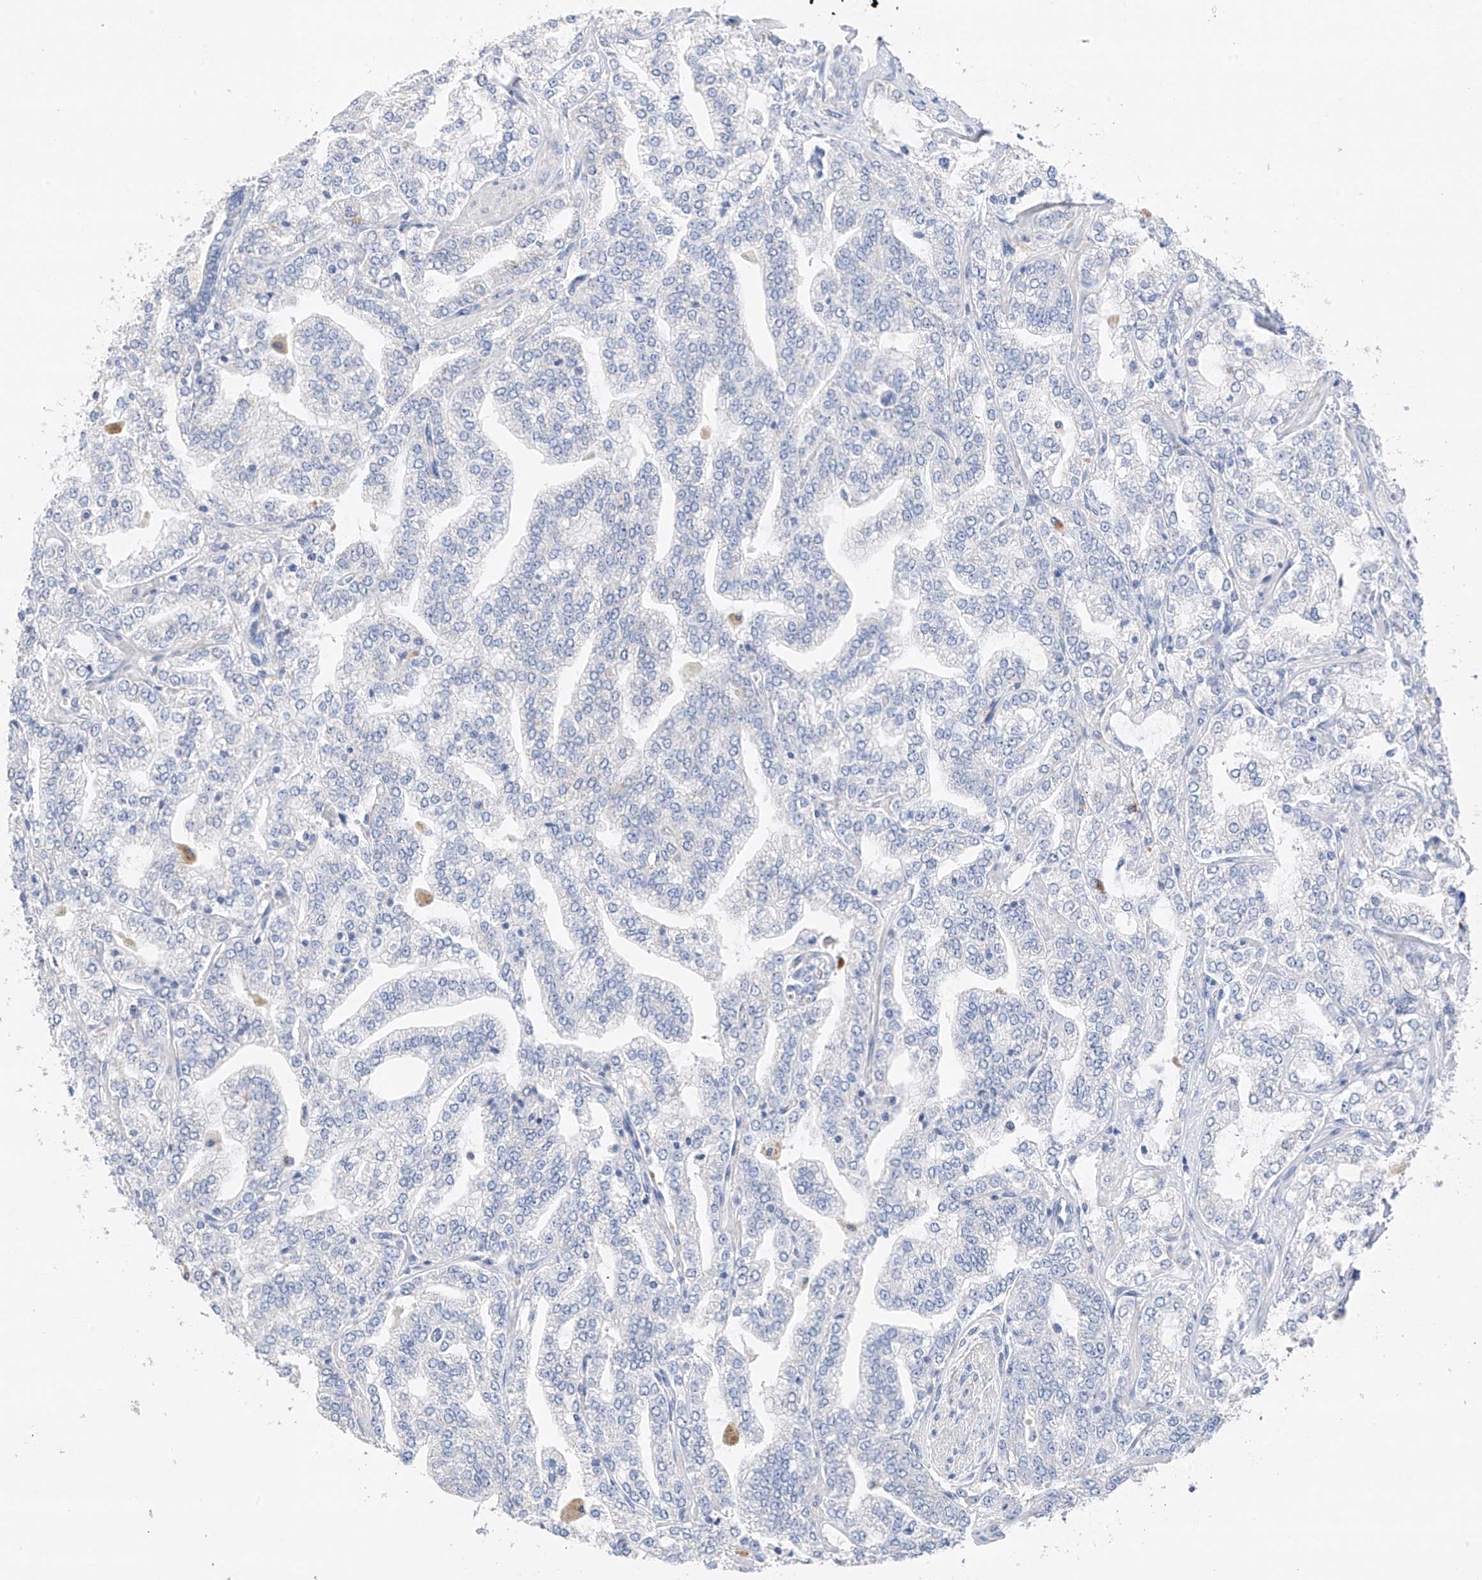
{"staining": {"intensity": "negative", "quantity": "none", "location": "none"}, "tissue": "prostate cancer", "cell_type": "Tumor cells", "image_type": "cancer", "snomed": [{"axis": "morphology", "description": "Adenocarcinoma, High grade"}, {"axis": "topography", "description": "Prostate"}], "caption": "High-grade adenocarcinoma (prostate) was stained to show a protein in brown. There is no significant positivity in tumor cells.", "gene": "CAPN13", "patient": {"sex": "male", "age": 64}}